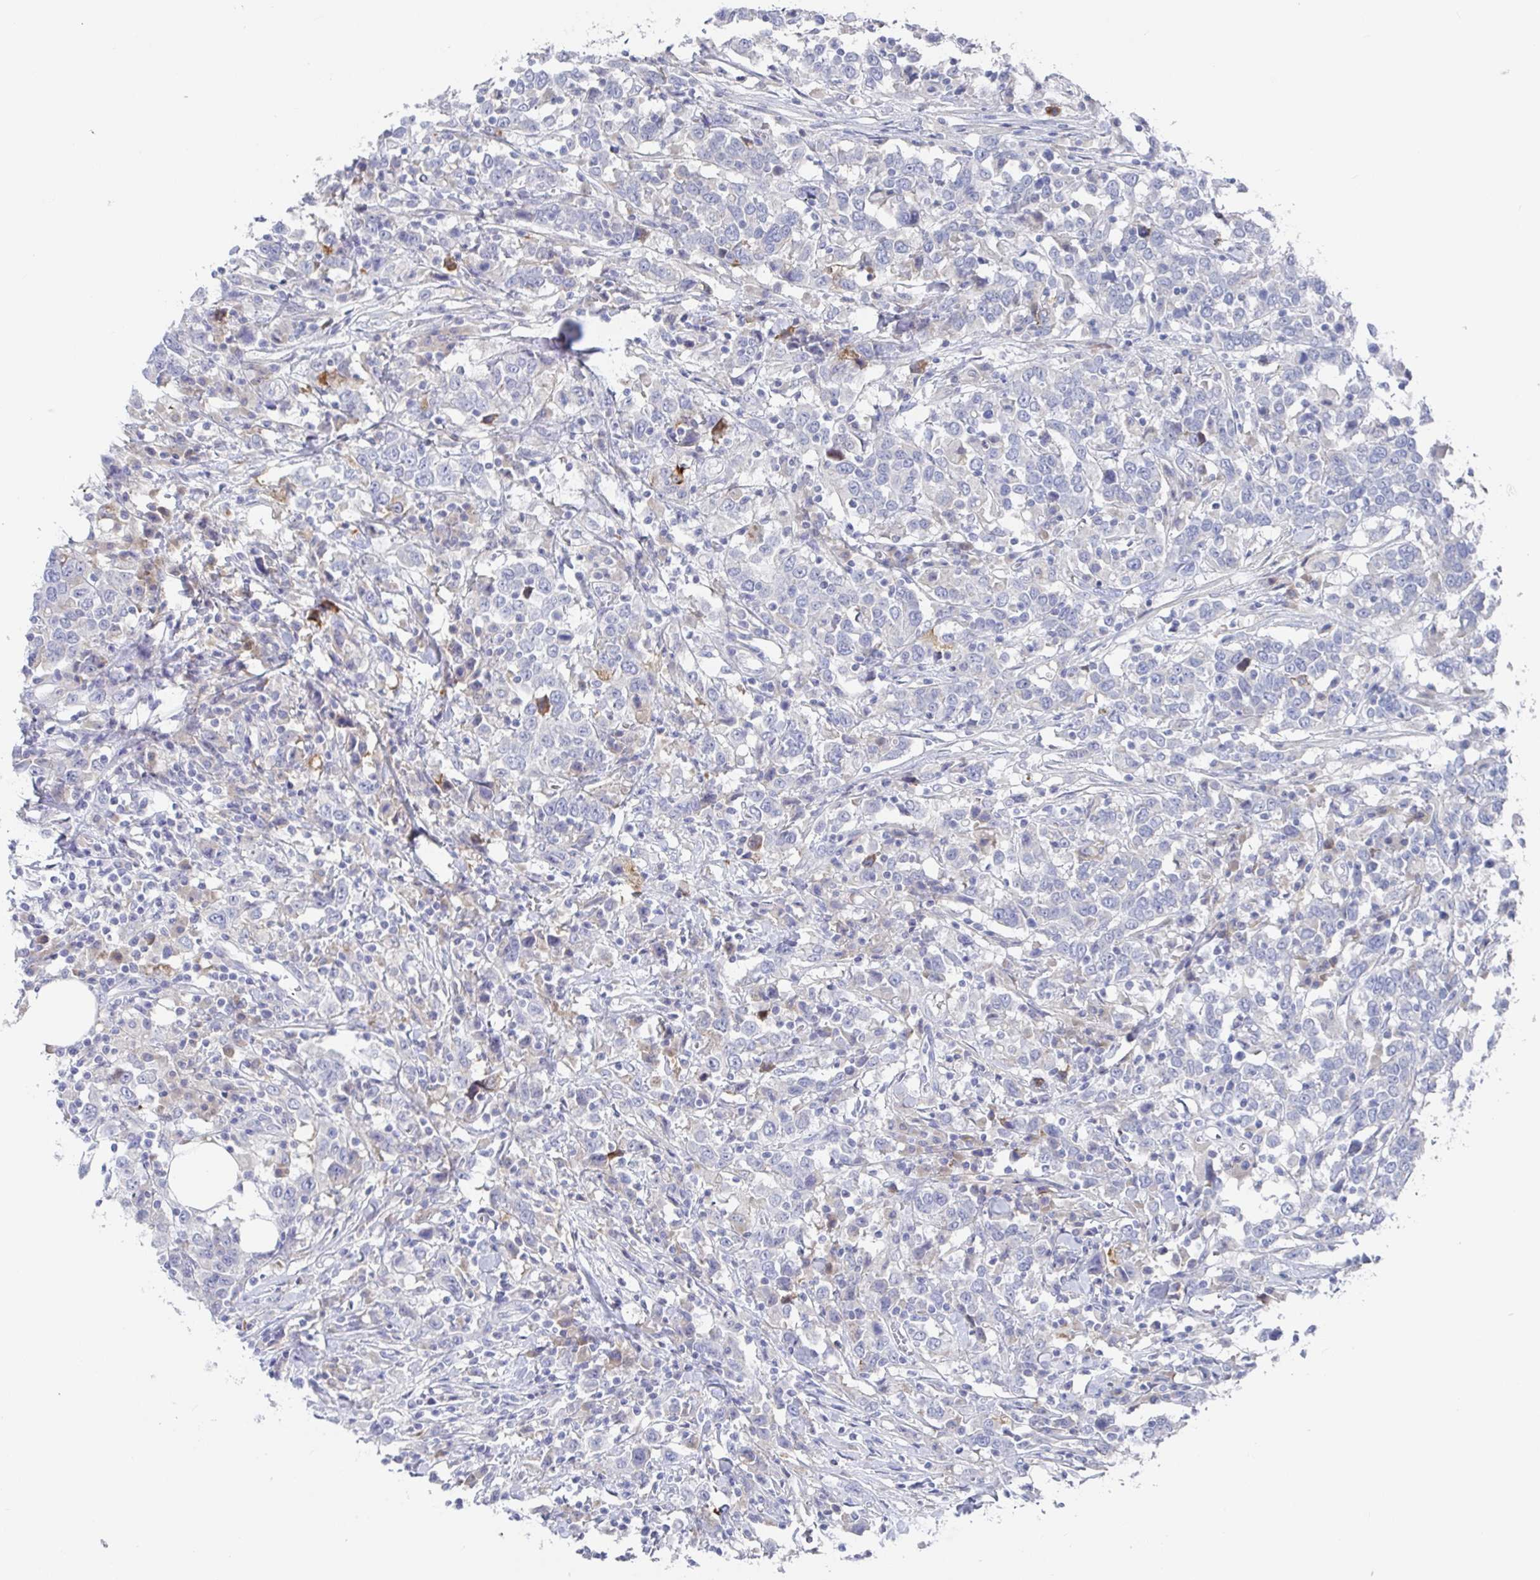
{"staining": {"intensity": "negative", "quantity": "none", "location": "none"}, "tissue": "urothelial cancer", "cell_type": "Tumor cells", "image_type": "cancer", "snomed": [{"axis": "morphology", "description": "Urothelial carcinoma, High grade"}, {"axis": "topography", "description": "Urinary bladder"}], "caption": "The histopathology image reveals no staining of tumor cells in urothelial cancer.", "gene": "GPR148", "patient": {"sex": "male", "age": 61}}